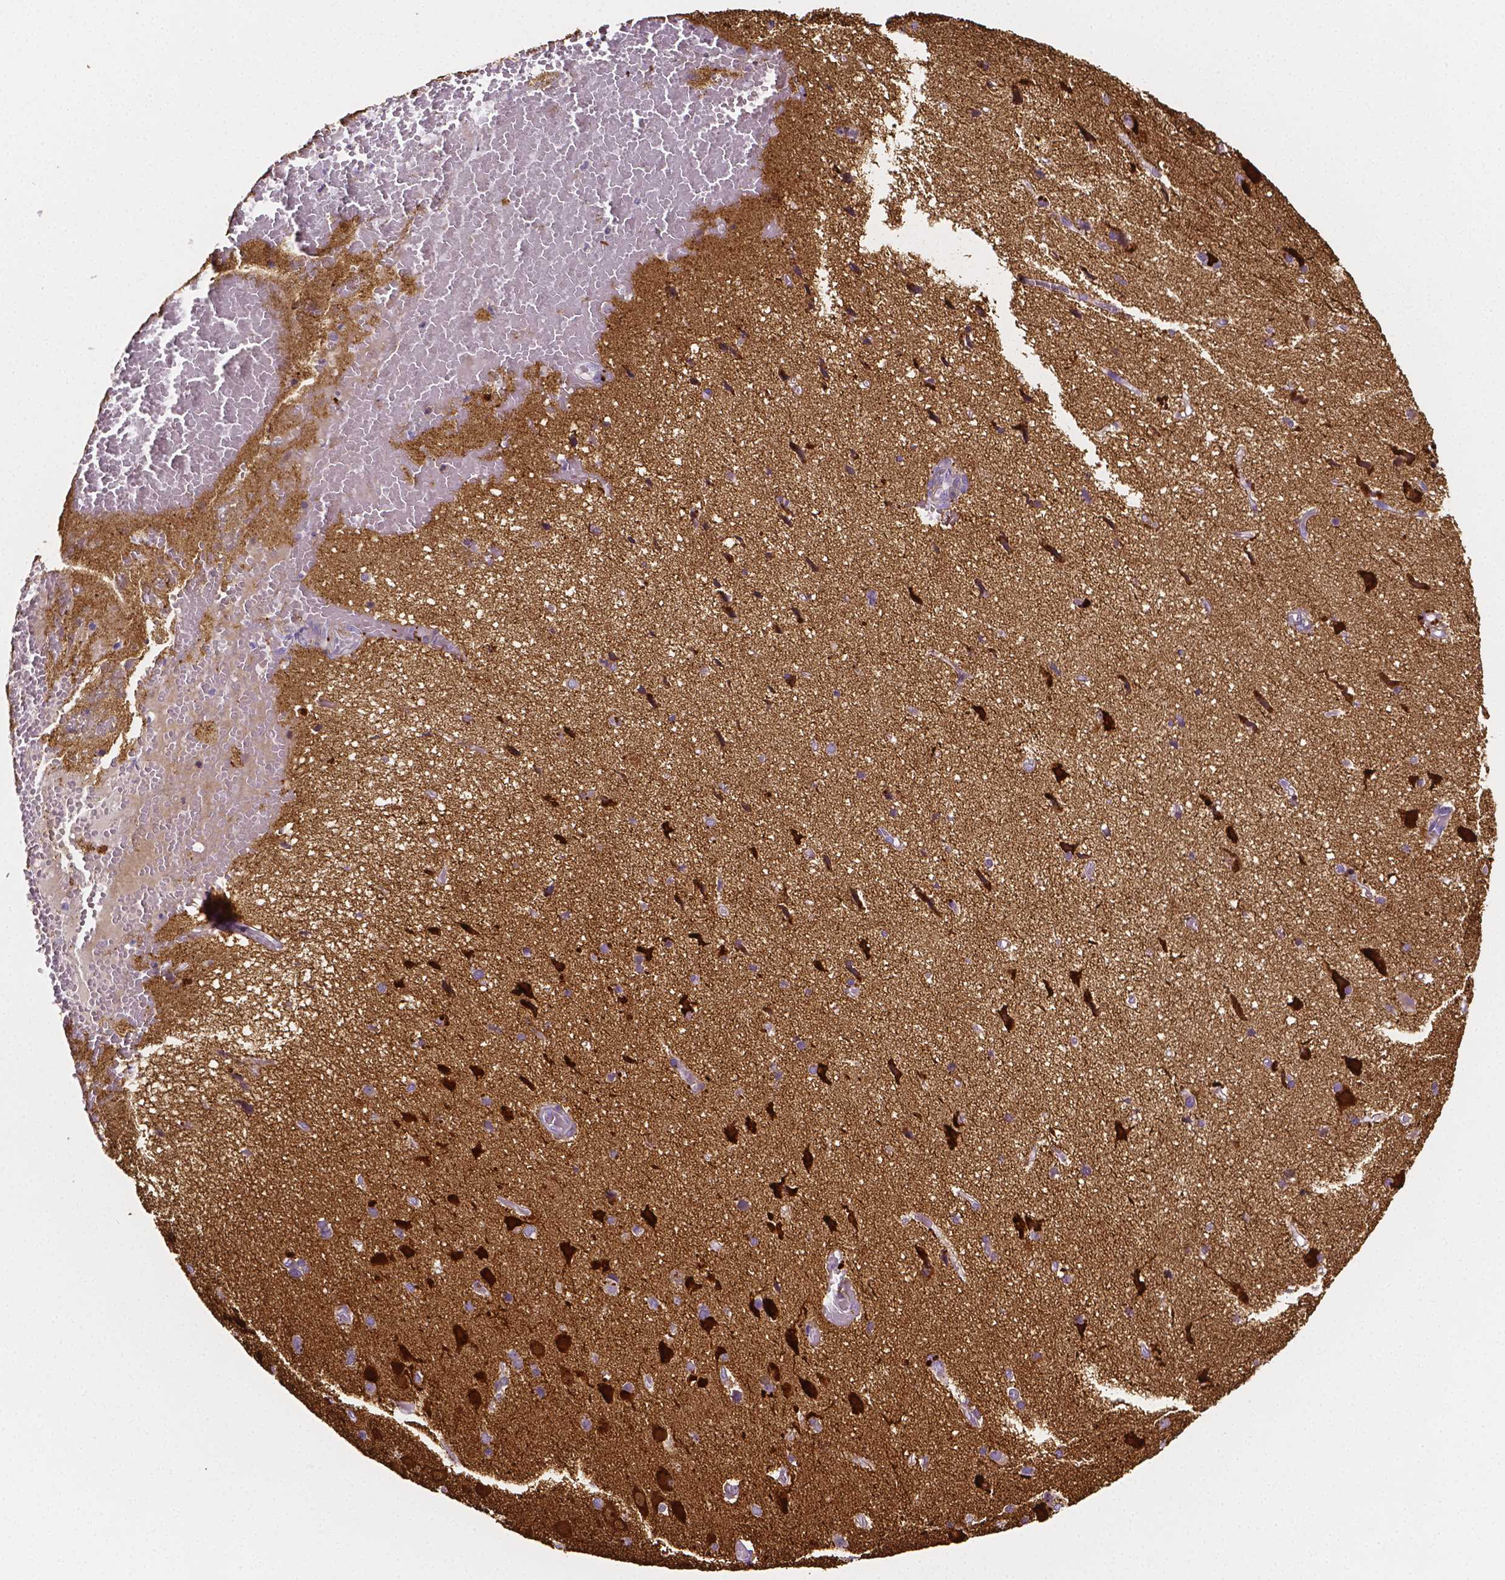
{"staining": {"intensity": "negative", "quantity": "none", "location": "none"}, "tissue": "cerebral cortex", "cell_type": "Endothelial cells", "image_type": "normal", "snomed": [{"axis": "morphology", "description": "Normal tissue, NOS"}, {"axis": "morphology", "description": "Glioma, malignant, High grade"}, {"axis": "topography", "description": "Cerebral cortex"}], "caption": "Immunohistochemical staining of normal human cerebral cortex displays no significant positivity in endothelial cells.", "gene": "NRGN", "patient": {"sex": "male", "age": 71}}